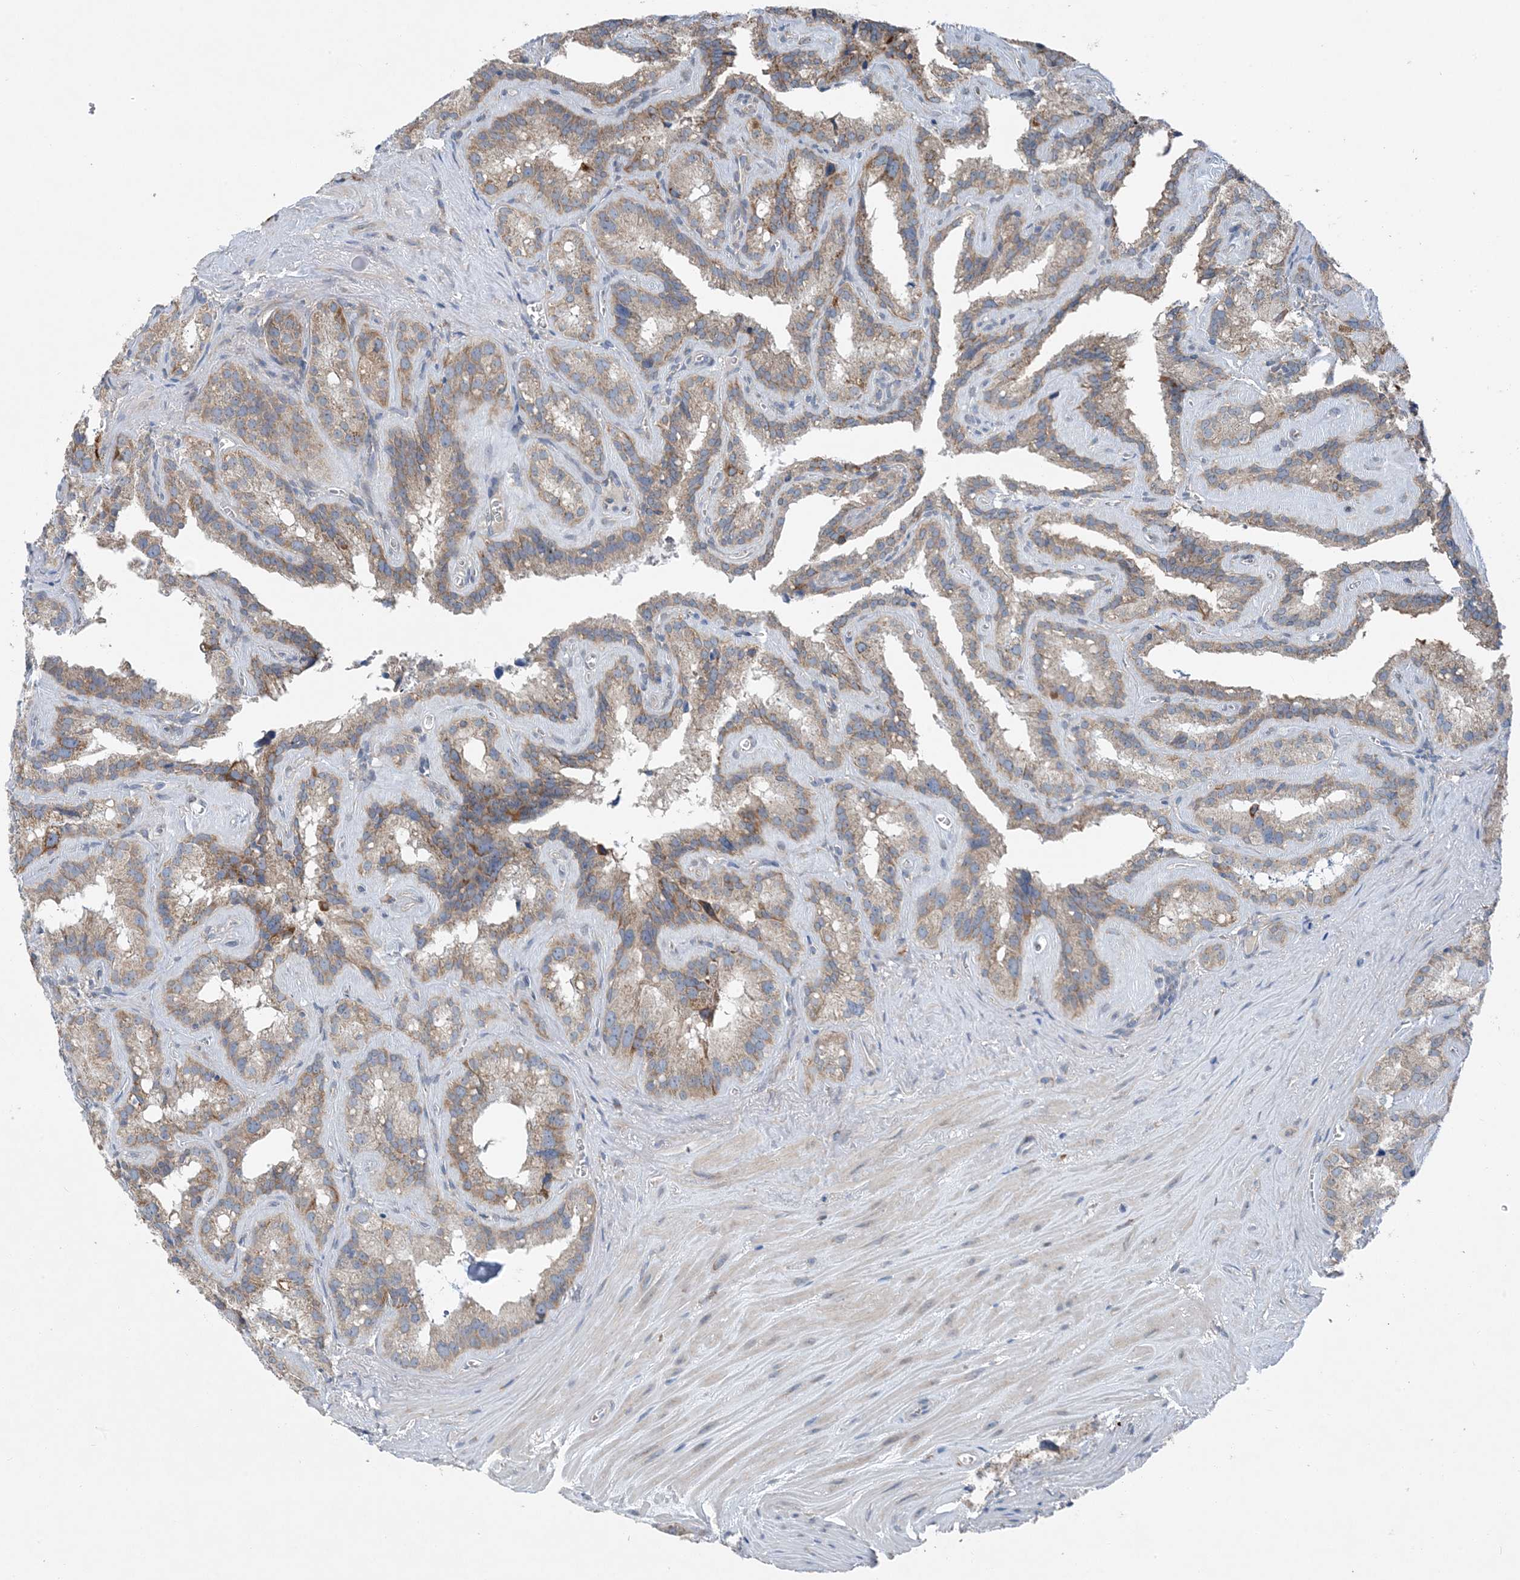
{"staining": {"intensity": "weak", "quantity": "25%-75%", "location": "cytoplasmic/membranous"}, "tissue": "seminal vesicle", "cell_type": "Glandular cells", "image_type": "normal", "snomed": [{"axis": "morphology", "description": "Normal tissue, NOS"}, {"axis": "topography", "description": "Prostate"}, {"axis": "topography", "description": "Seminal veicle"}], "caption": "Glandular cells display low levels of weak cytoplasmic/membranous staining in approximately 25%-75% of cells in unremarkable seminal vesicle.", "gene": "DHX30", "patient": {"sex": "male", "age": 59}}